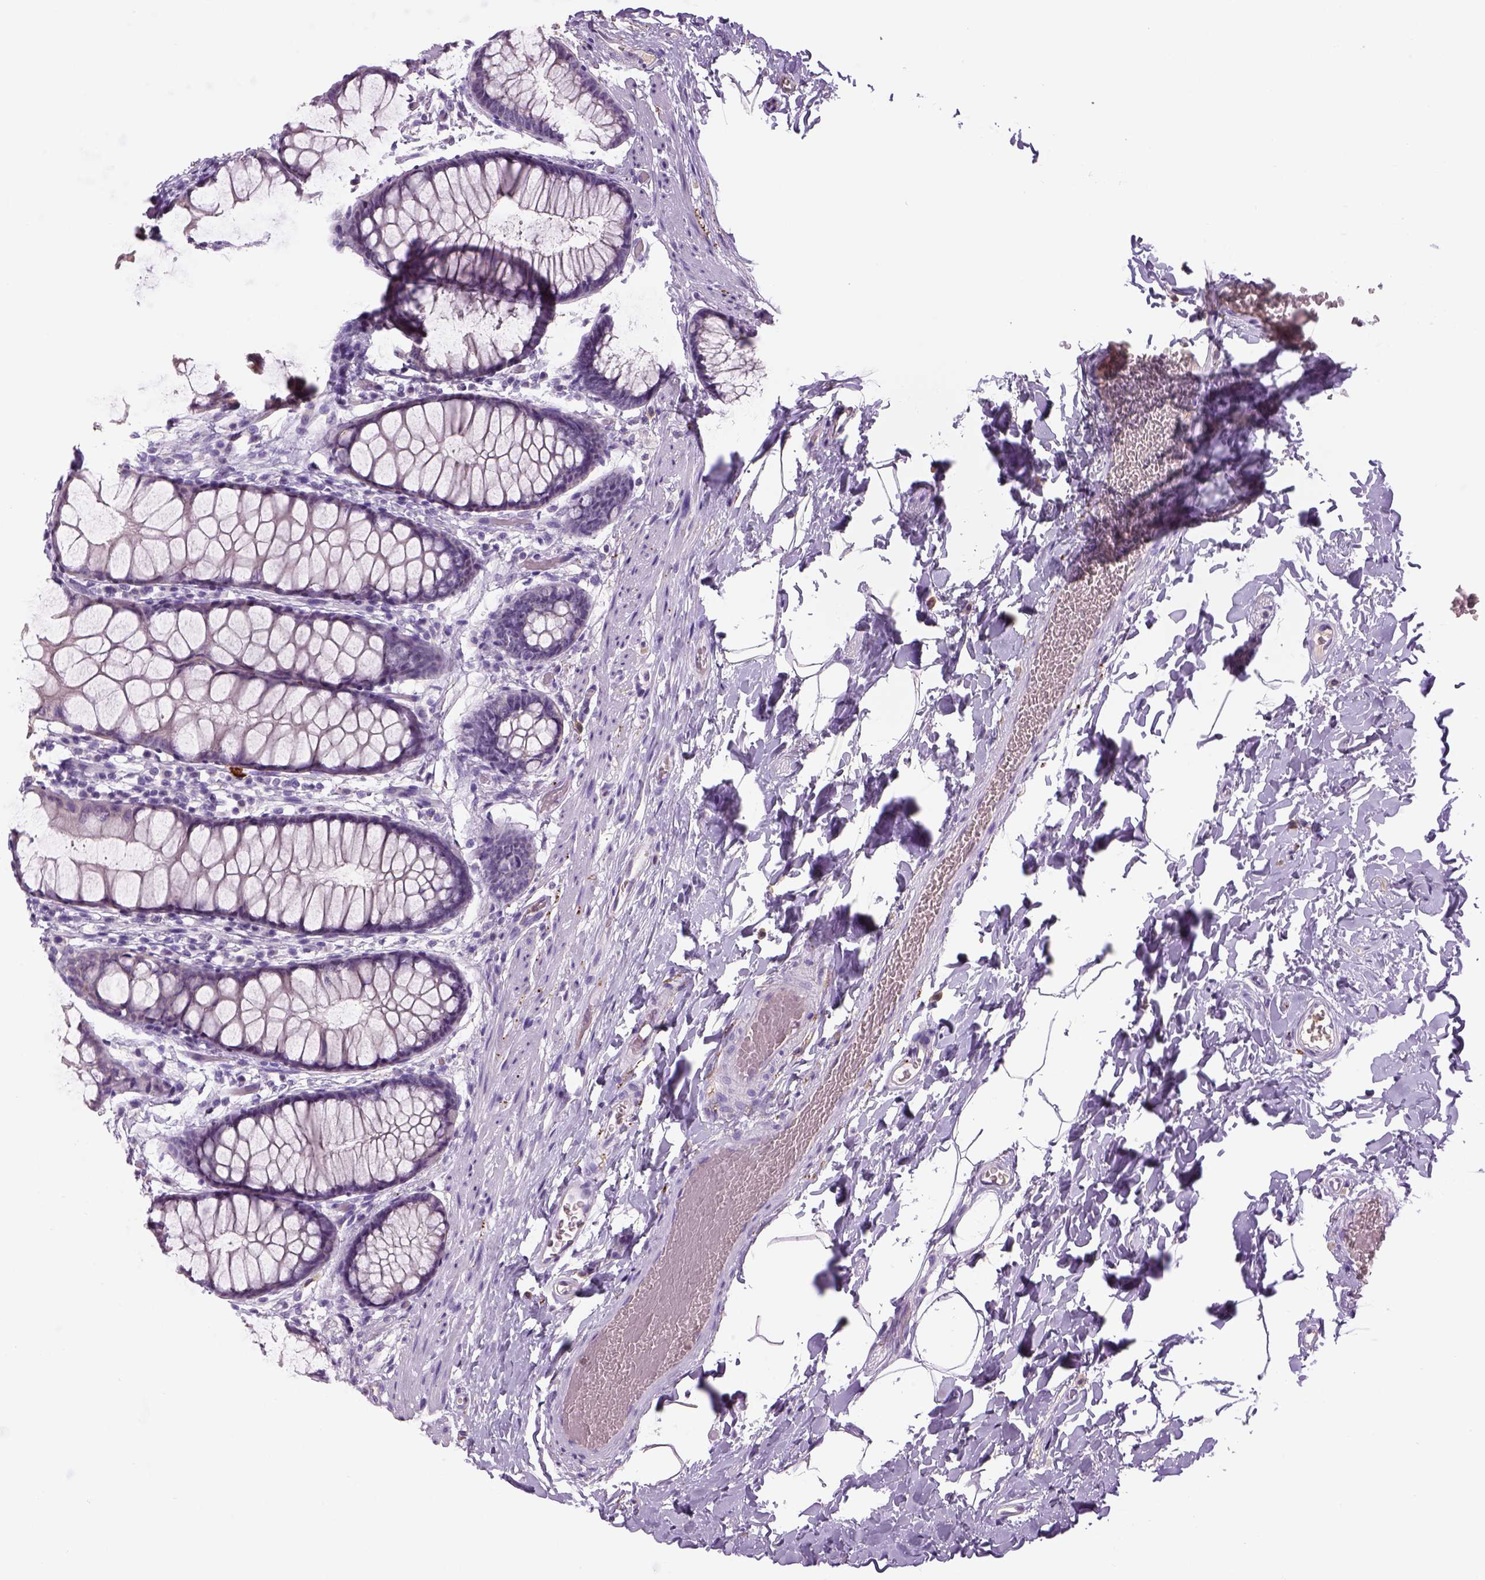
{"staining": {"intensity": "negative", "quantity": "none", "location": "none"}, "tissue": "rectum", "cell_type": "Glandular cells", "image_type": "normal", "snomed": [{"axis": "morphology", "description": "Normal tissue, NOS"}, {"axis": "topography", "description": "Rectum"}], "caption": "High magnification brightfield microscopy of unremarkable rectum stained with DAB (brown) and counterstained with hematoxylin (blue): glandular cells show no significant expression. (Brightfield microscopy of DAB IHC at high magnification).", "gene": "DBH", "patient": {"sex": "female", "age": 62}}